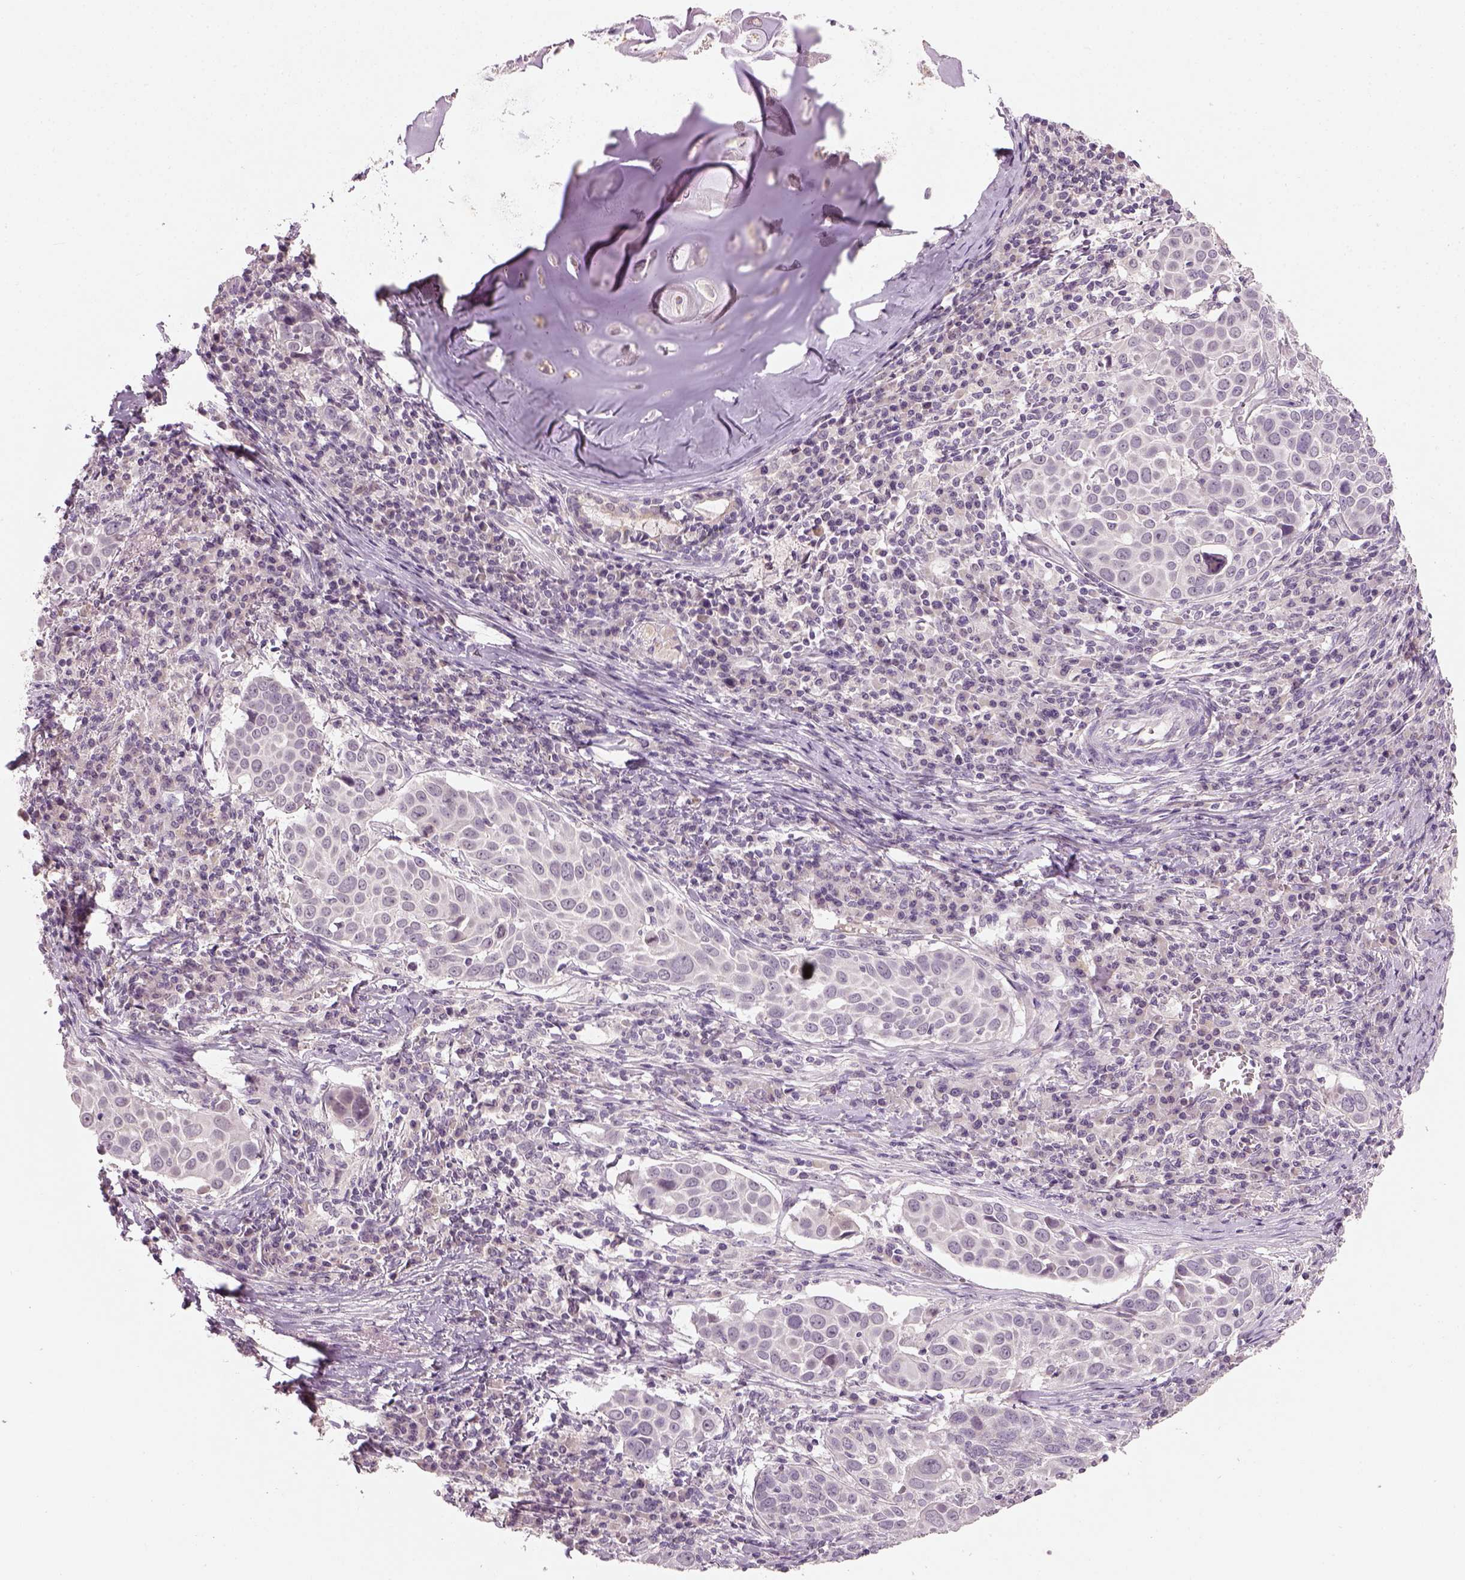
{"staining": {"intensity": "negative", "quantity": "none", "location": "none"}, "tissue": "lung cancer", "cell_type": "Tumor cells", "image_type": "cancer", "snomed": [{"axis": "morphology", "description": "Squamous cell carcinoma, NOS"}, {"axis": "topography", "description": "Lung"}], "caption": "Immunohistochemical staining of human lung squamous cell carcinoma reveals no significant expression in tumor cells. (DAB immunohistochemistry, high magnification).", "gene": "GDNF", "patient": {"sex": "male", "age": 57}}